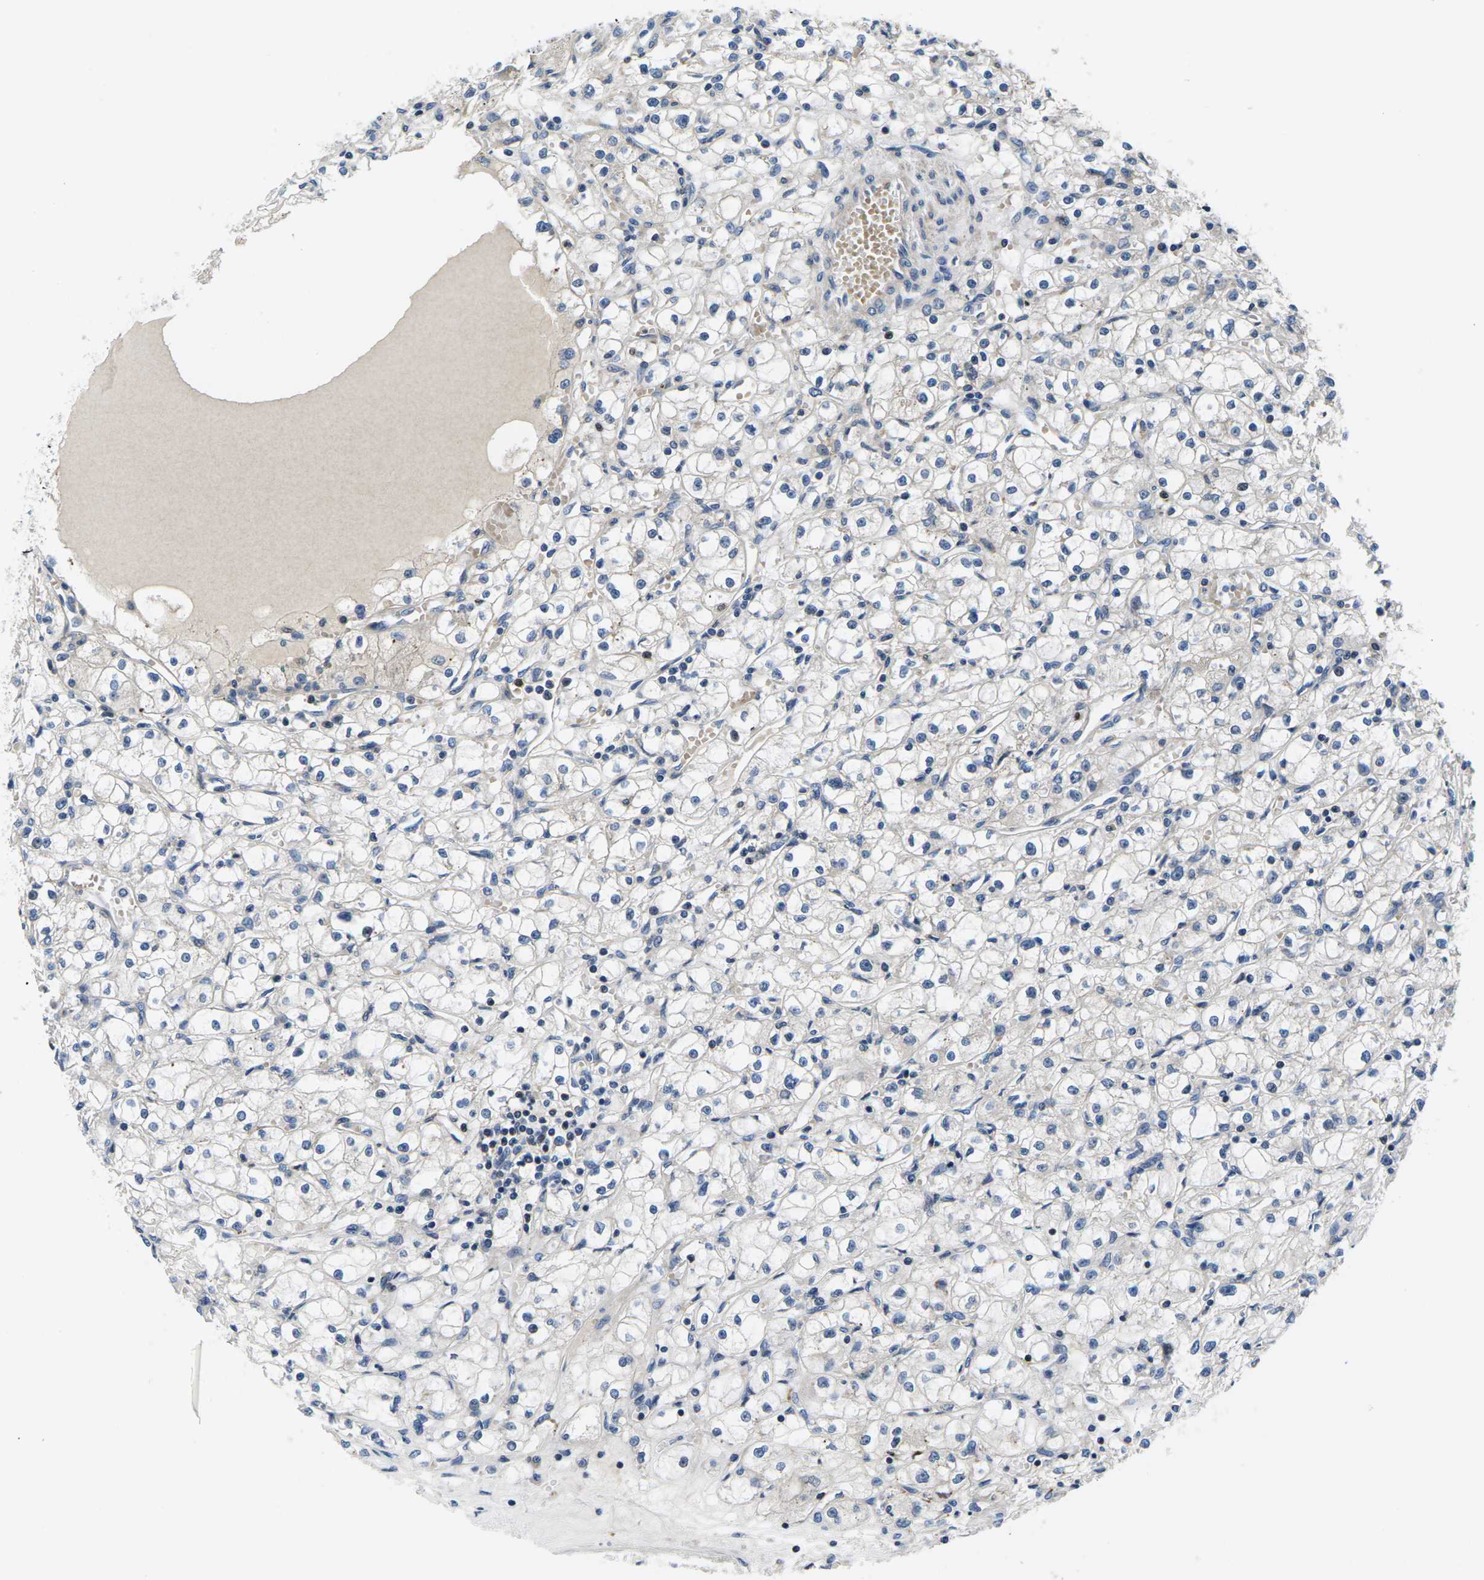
{"staining": {"intensity": "negative", "quantity": "none", "location": "none"}, "tissue": "renal cancer", "cell_type": "Tumor cells", "image_type": "cancer", "snomed": [{"axis": "morphology", "description": "Adenocarcinoma, NOS"}, {"axis": "topography", "description": "Kidney"}], "caption": "The IHC image has no significant staining in tumor cells of adenocarcinoma (renal) tissue. (Stains: DAB (3,3'-diaminobenzidine) immunohistochemistry with hematoxylin counter stain, Microscopy: brightfield microscopy at high magnification).", "gene": "PLCE1", "patient": {"sex": "male", "age": 56}}